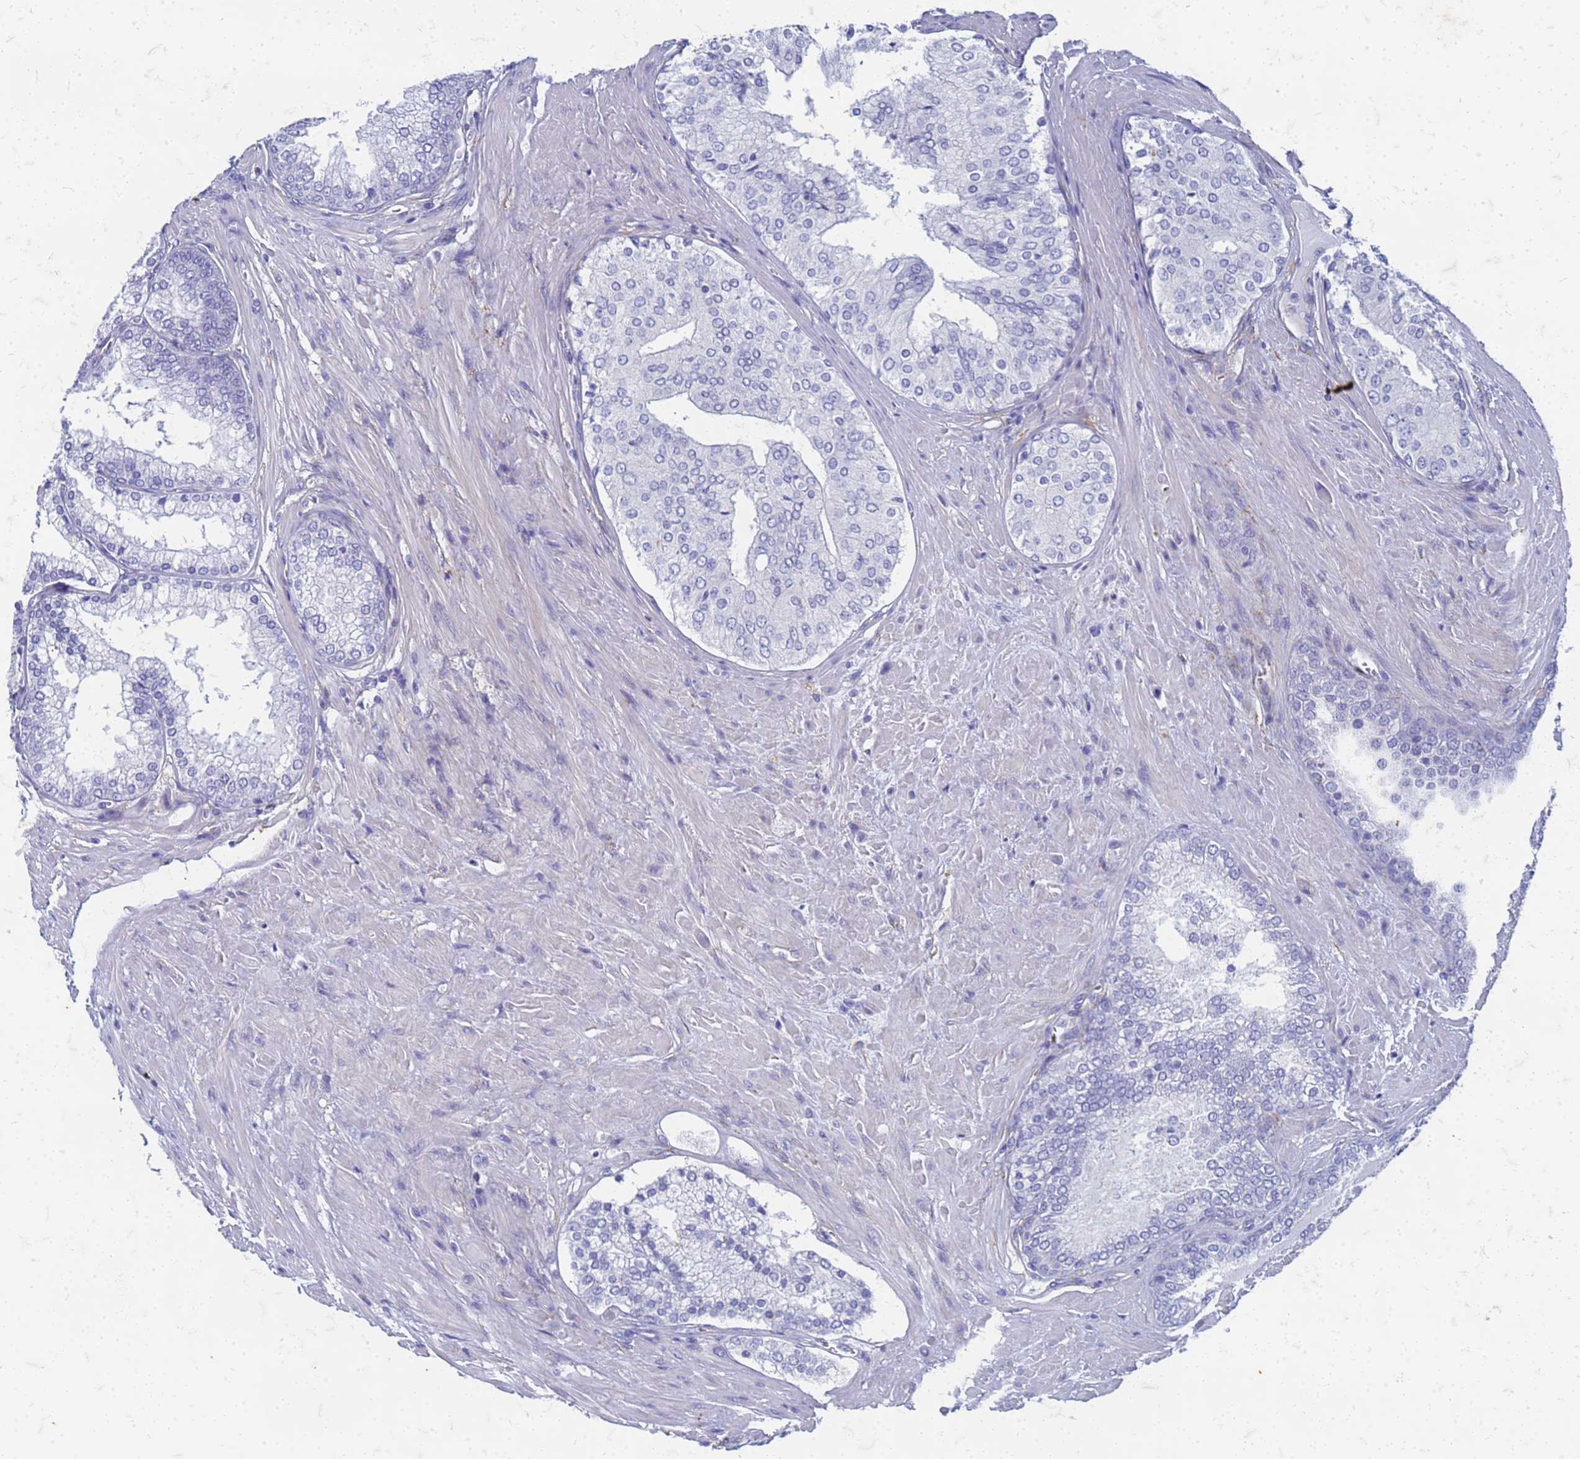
{"staining": {"intensity": "negative", "quantity": "none", "location": "none"}, "tissue": "prostate cancer", "cell_type": "Tumor cells", "image_type": "cancer", "snomed": [{"axis": "morphology", "description": "Adenocarcinoma, High grade"}, {"axis": "topography", "description": "Prostate"}], "caption": "An immunohistochemistry (IHC) image of high-grade adenocarcinoma (prostate) is shown. There is no staining in tumor cells of high-grade adenocarcinoma (prostate).", "gene": "TRIM64B", "patient": {"sex": "male", "age": 72}}